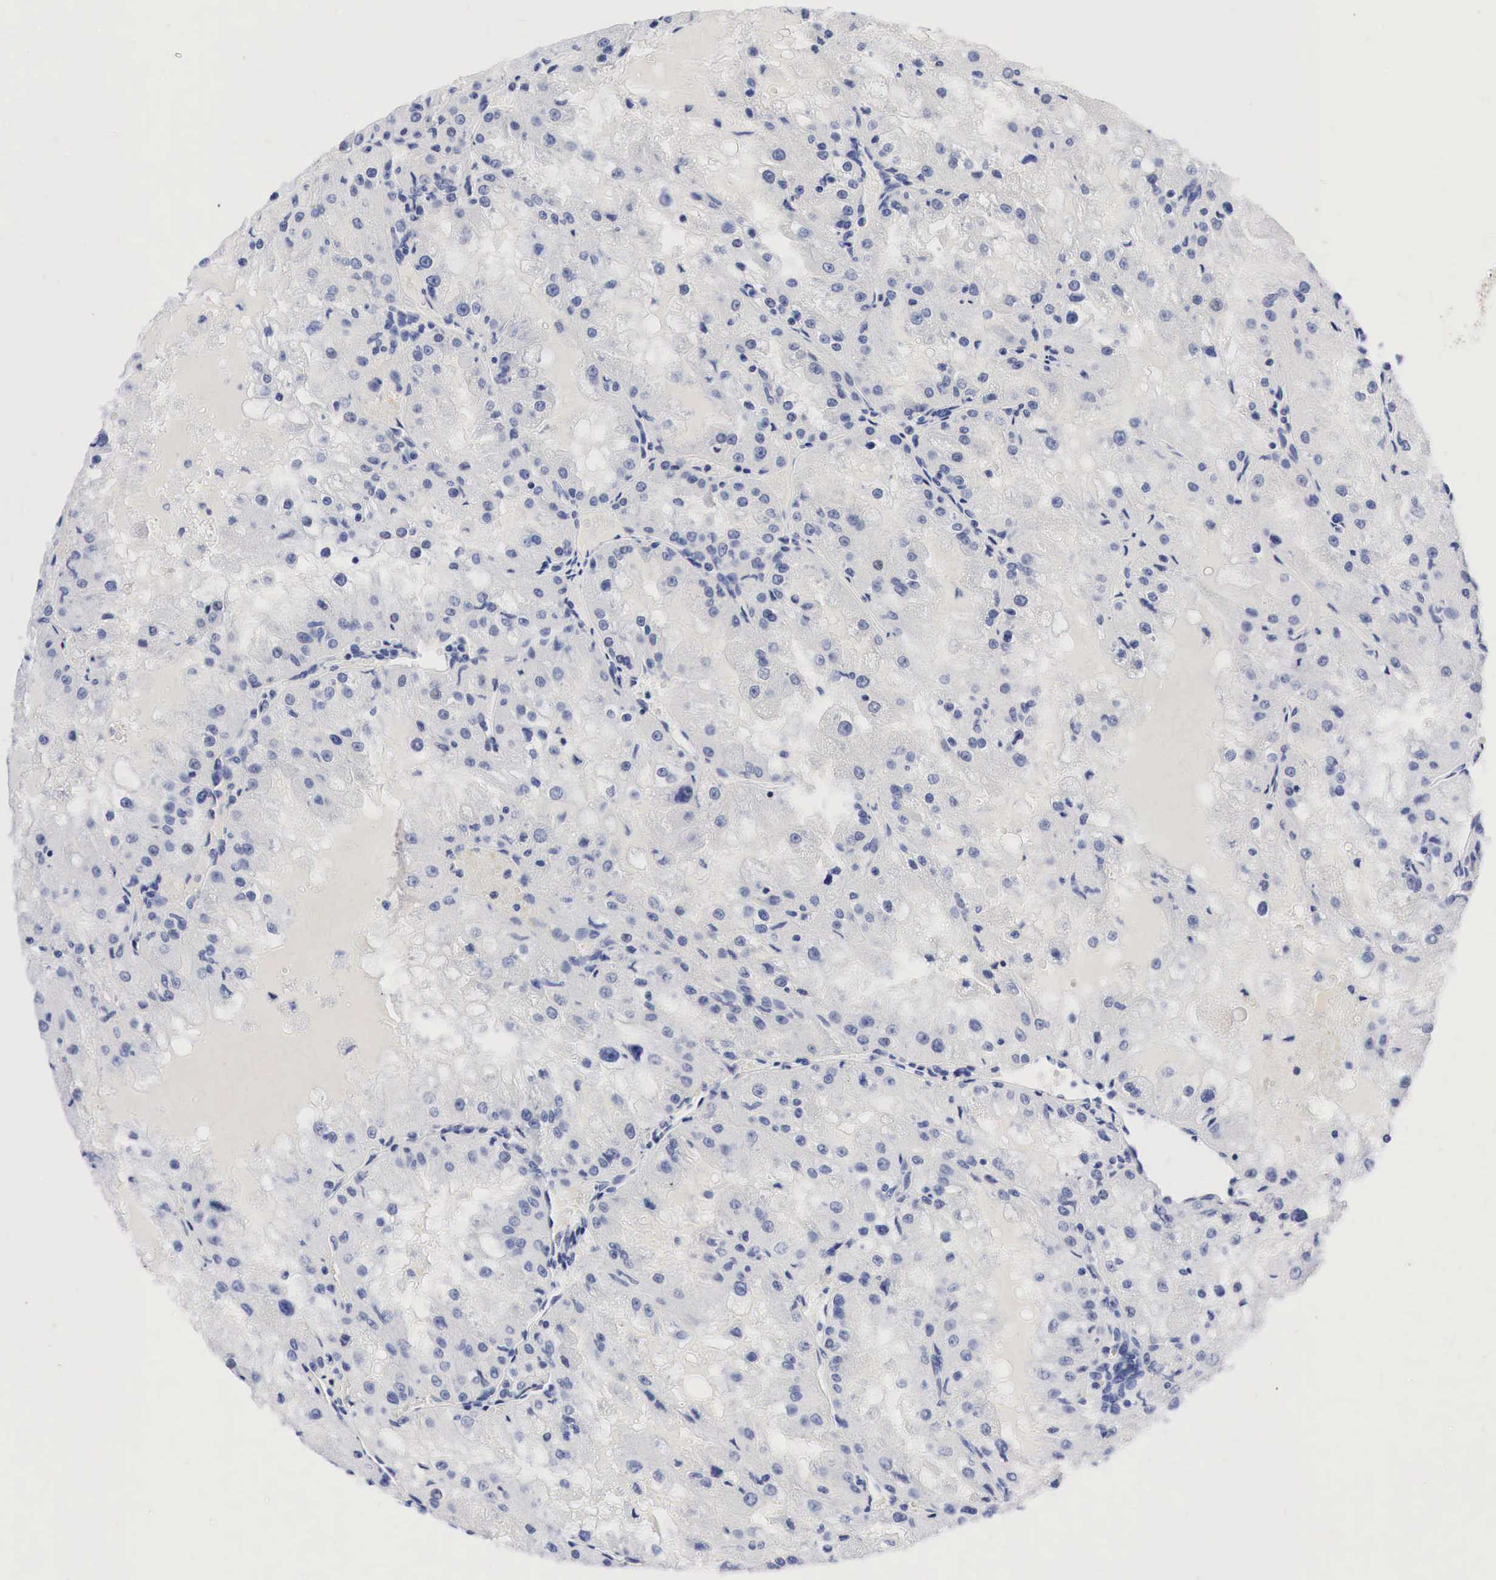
{"staining": {"intensity": "negative", "quantity": "none", "location": "none"}, "tissue": "renal cancer", "cell_type": "Tumor cells", "image_type": "cancer", "snomed": [{"axis": "morphology", "description": "Adenocarcinoma, NOS"}, {"axis": "topography", "description": "Kidney"}], "caption": "This is an immunohistochemistry image of human renal cancer (adenocarcinoma). There is no expression in tumor cells.", "gene": "NKX2-1", "patient": {"sex": "female", "age": 74}}